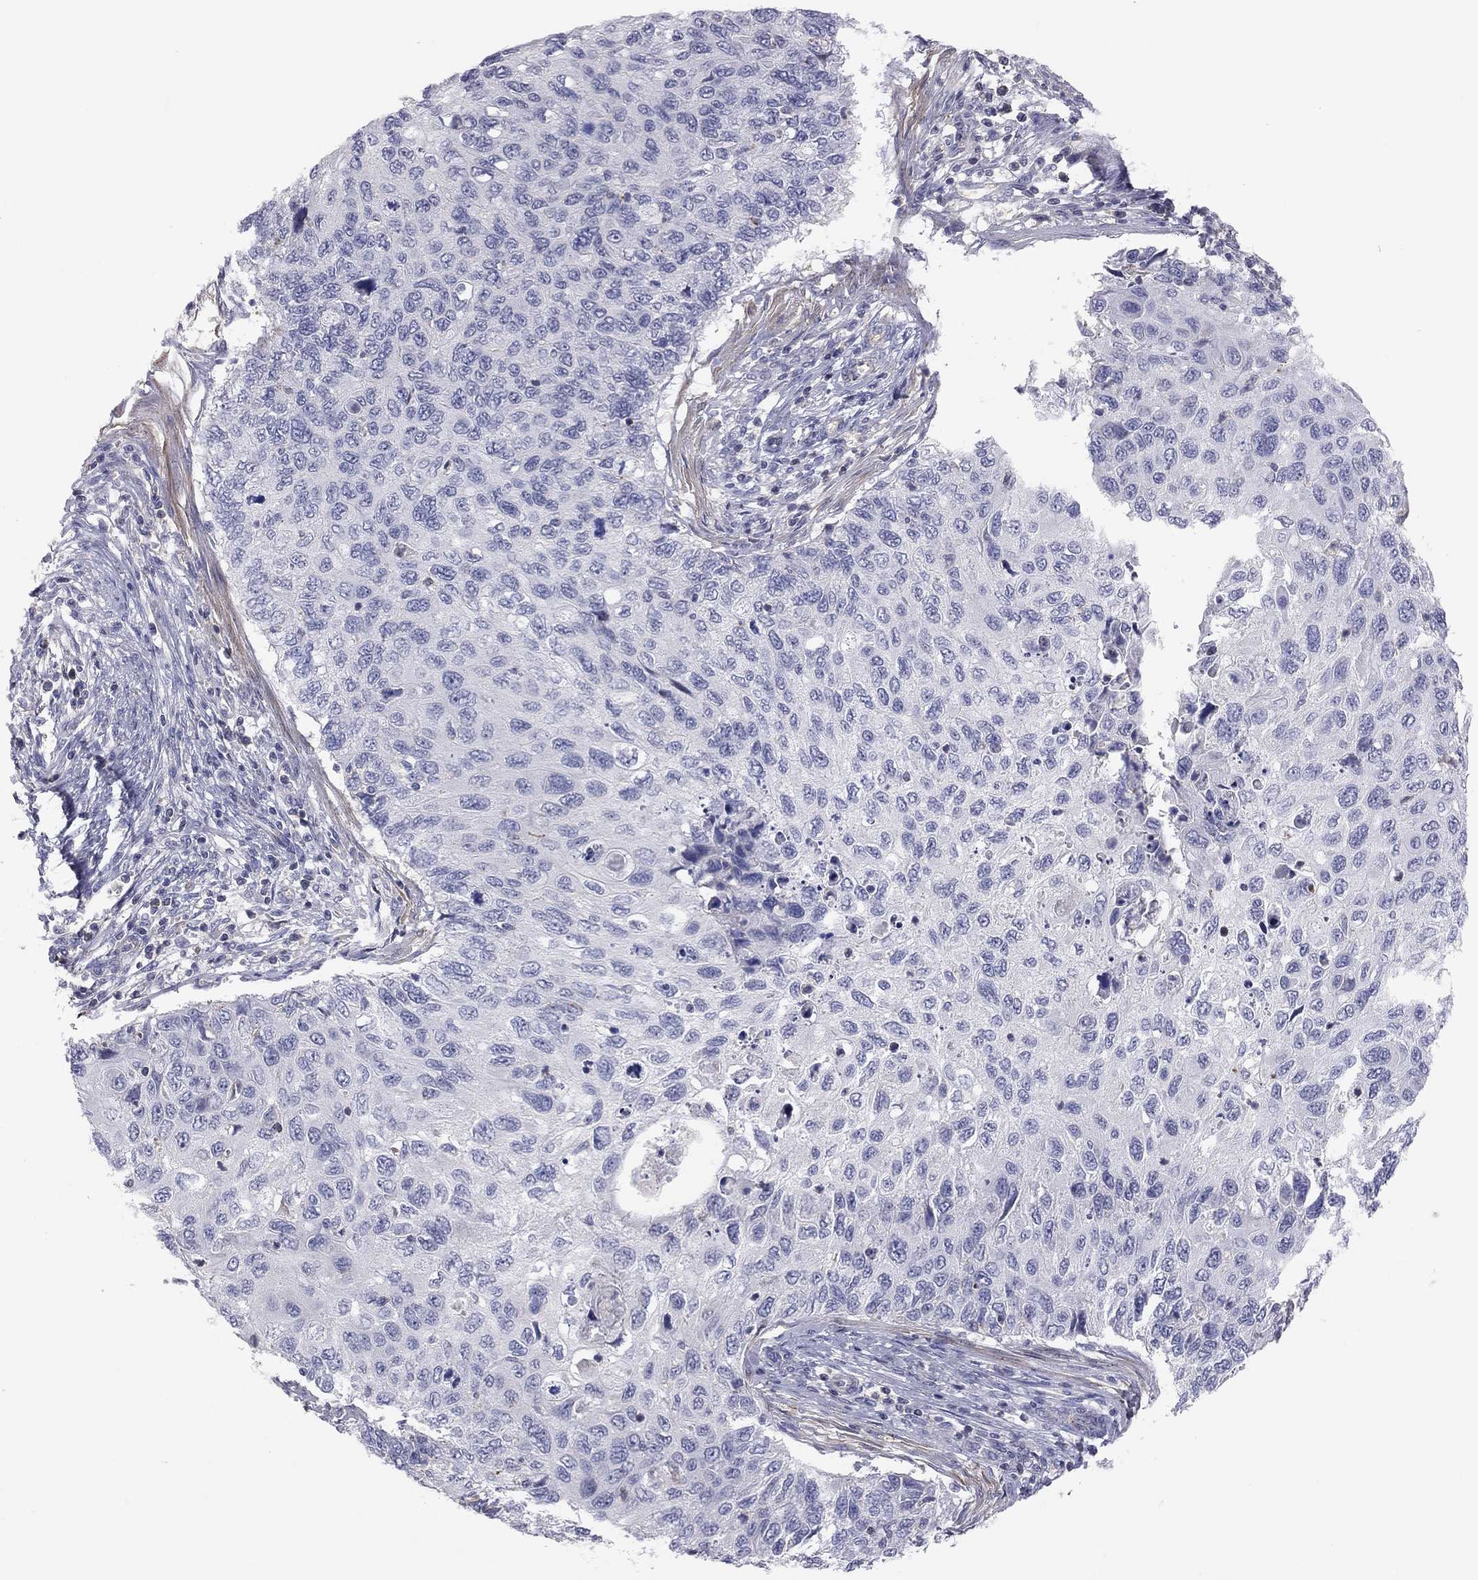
{"staining": {"intensity": "negative", "quantity": "none", "location": "none"}, "tissue": "cervical cancer", "cell_type": "Tumor cells", "image_type": "cancer", "snomed": [{"axis": "morphology", "description": "Squamous cell carcinoma, NOS"}, {"axis": "topography", "description": "Cervix"}], "caption": "Human squamous cell carcinoma (cervical) stained for a protein using immunohistochemistry (IHC) shows no expression in tumor cells.", "gene": "ADCYAP1", "patient": {"sex": "female", "age": 70}}